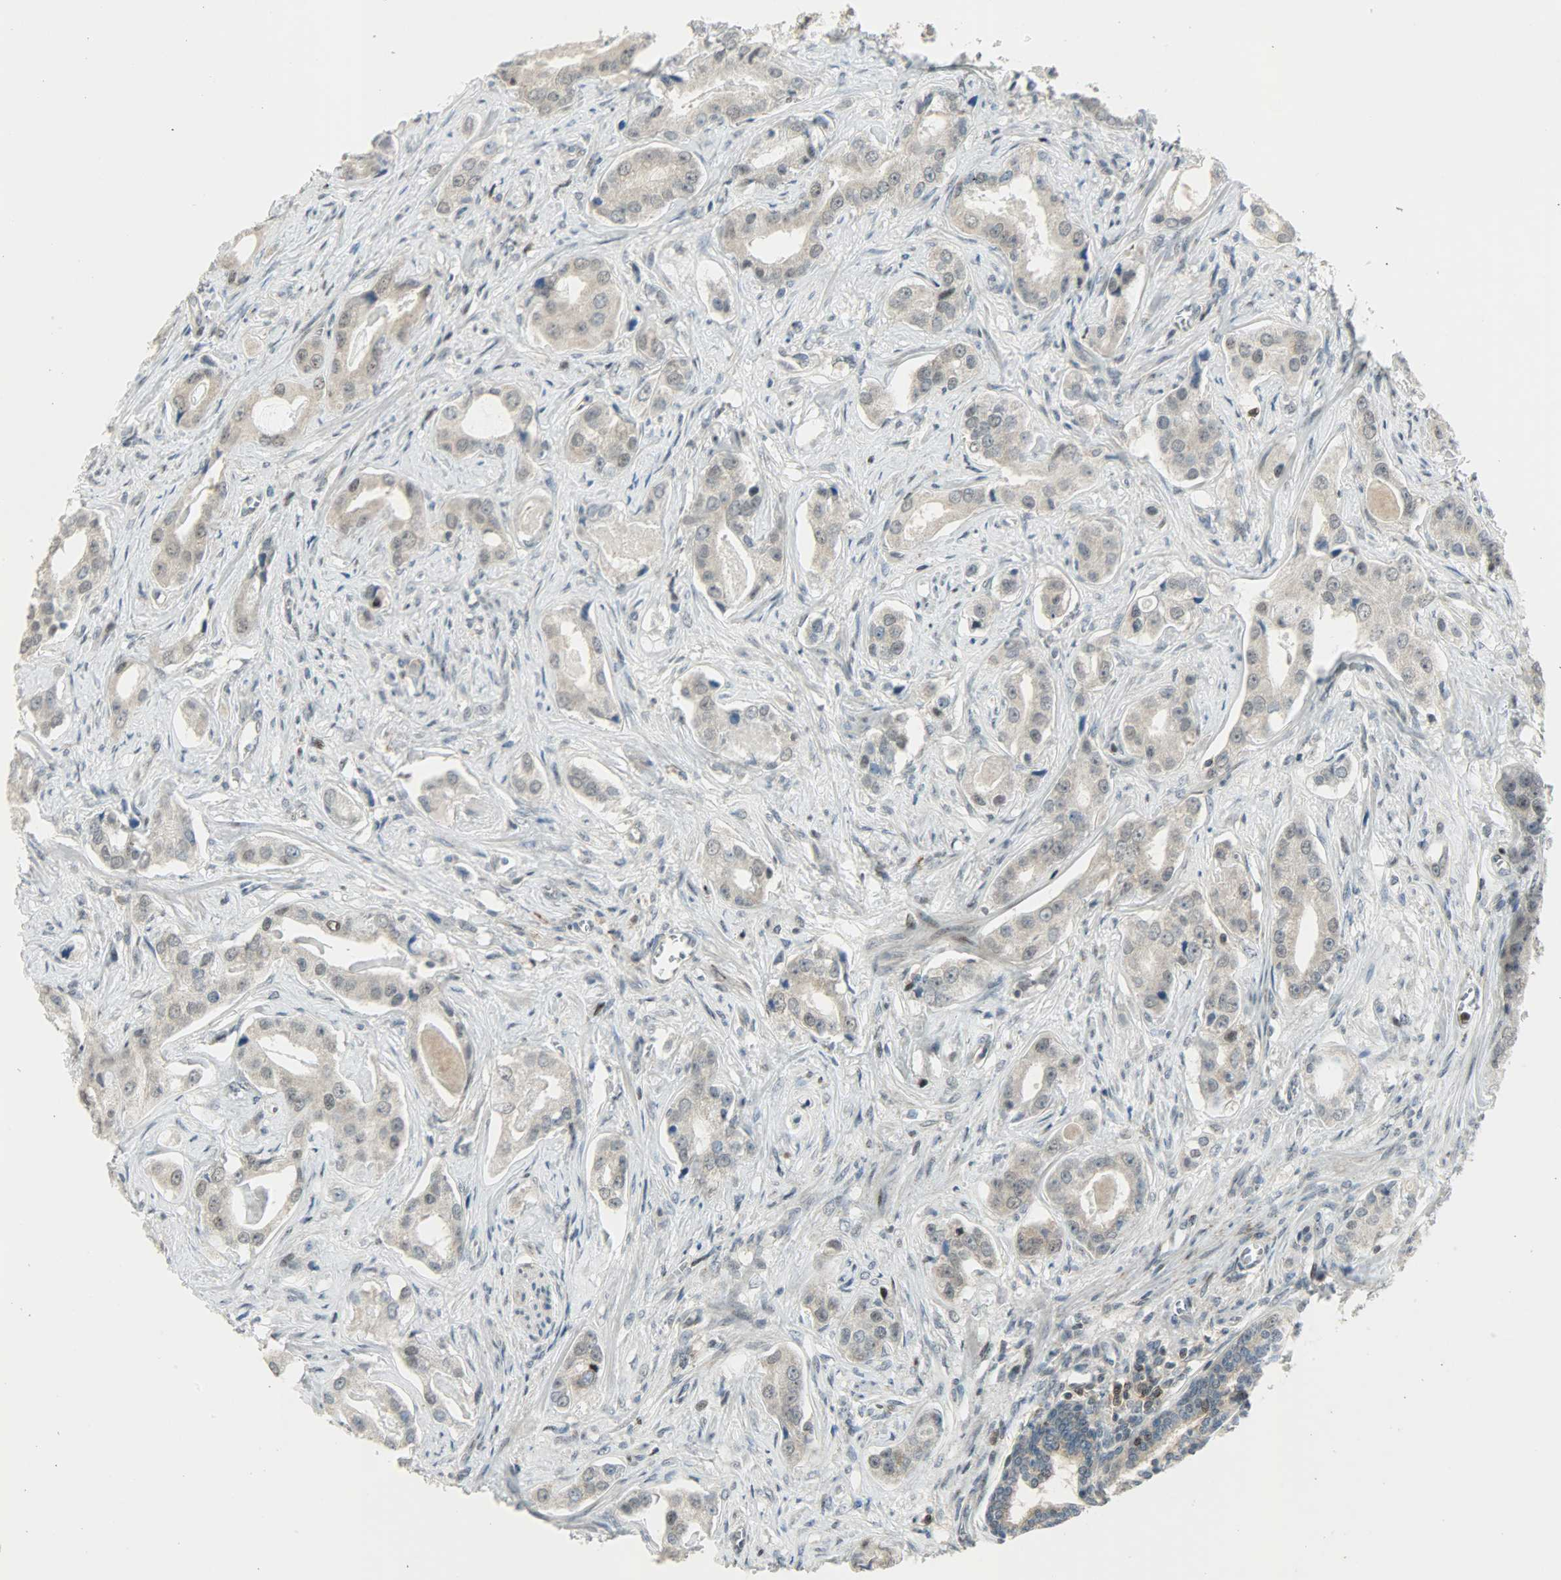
{"staining": {"intensity": "weak", "quantity": ">75%", "location": "cytoplasmic/membranous"}, "tissue": "prostate cancer", "cell_type": "Tumor cells", "image_type": "cancer", "snomed": [{"axis": "morphology", "description": "Adenocarcinoma, Low grade"}, {"axis": "topography", "description": "Prostate"}], "caption": "Prostate cancer (adenocarcinoma (low-grade)) tissue shows weak cytoplasmic/membranous expression in about >75% of tumor cells, visualized by immunohistochemistry.", "gene": "IL15", "patient": {"sex": "male", "age": 59}}